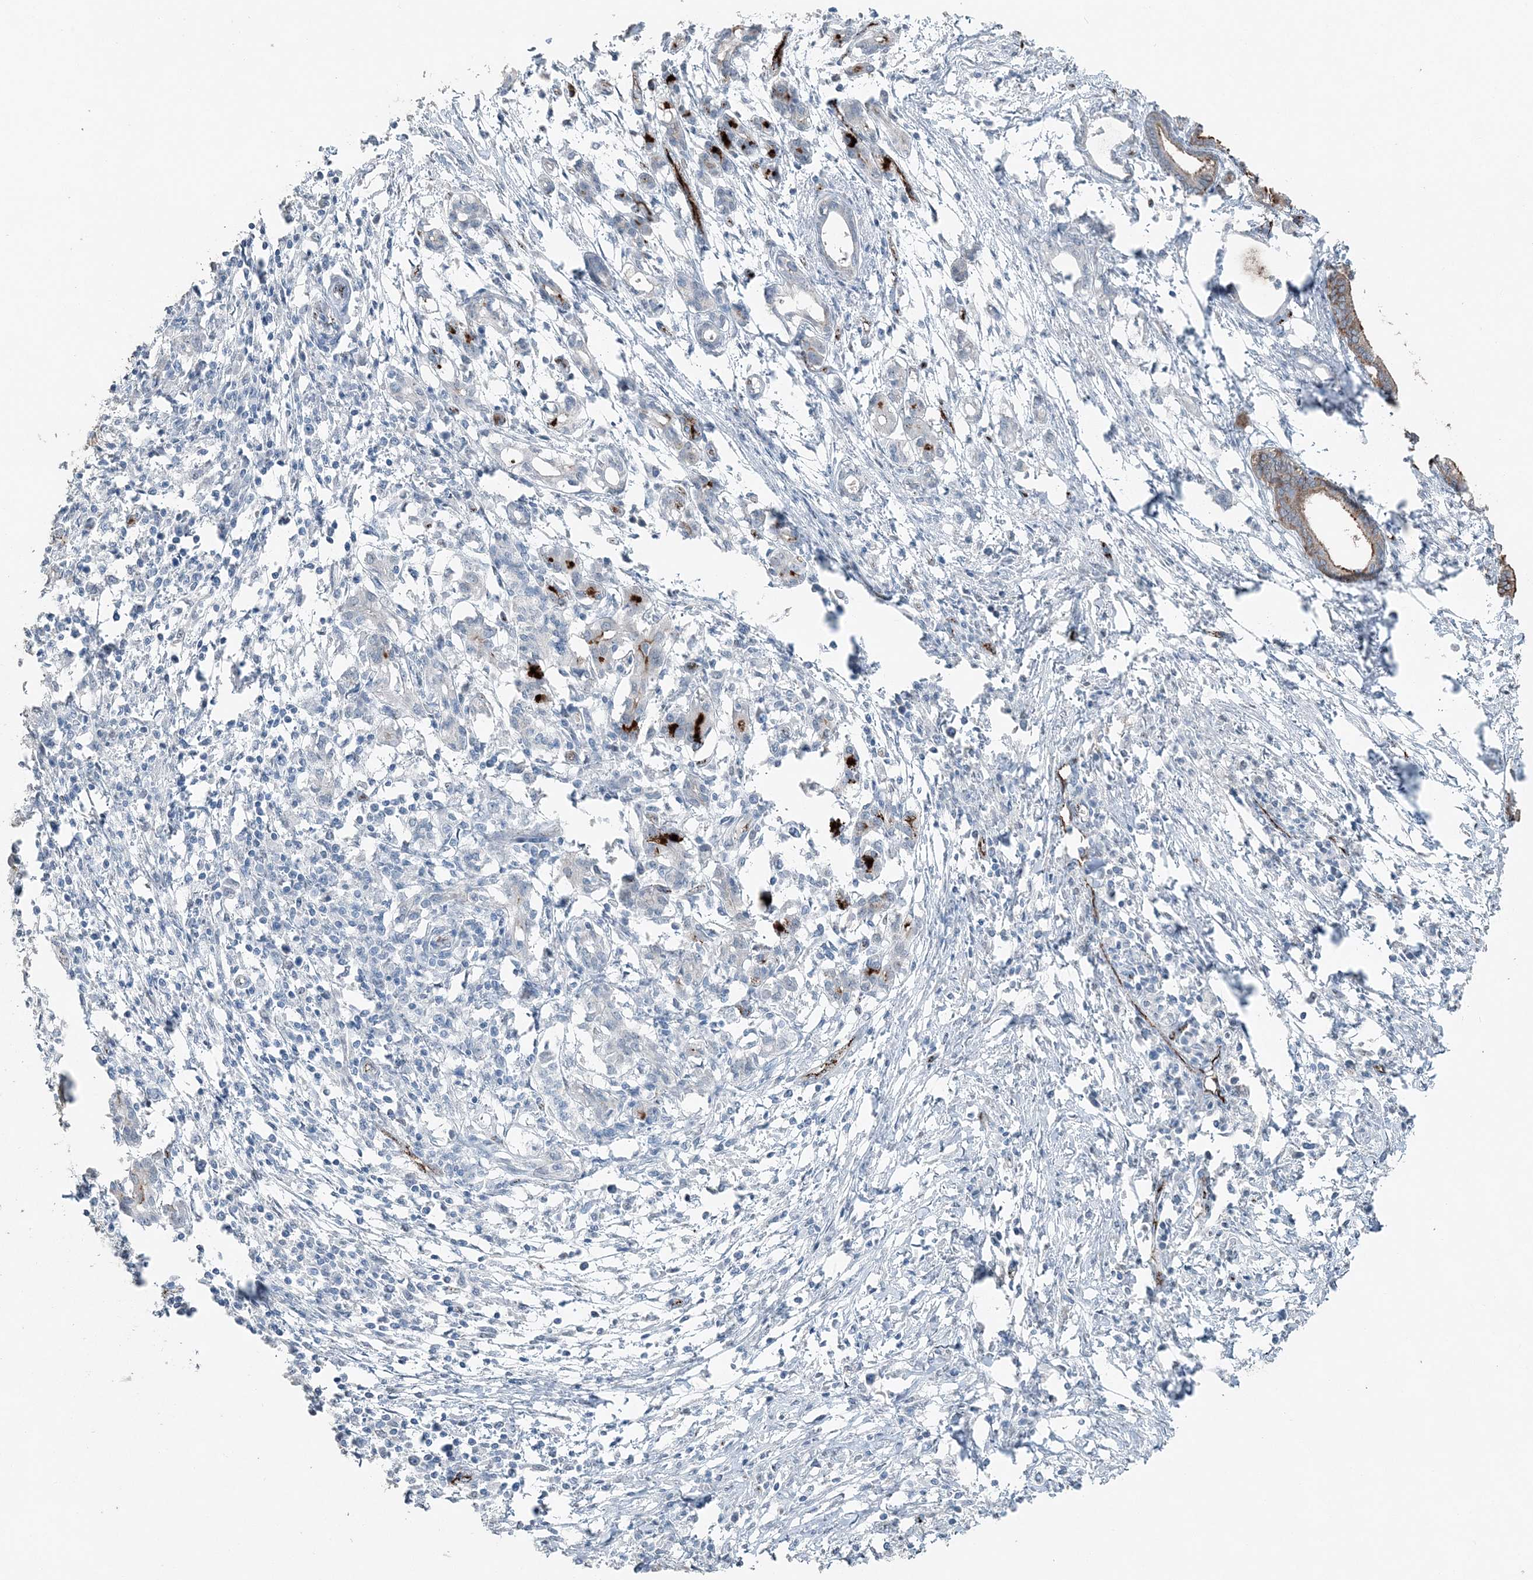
{"staining": {"intensity": "negative", "quantity": "none", "location": "none"}, "tissue": "pancreatic cancer", "cell_type": "Tumor cells", "image_type": "cancer", "snomed": [{"axis": "morphology", "description": "Adenocarcinoma, NOS"}, {"axis": "topography", "description": "Pancreas"}], "caption": "Immunohistochemistry photomicrograph of pancreatic adenocarcinoma stained for a protein (brown), which shows no staining in tumor cells. The staining is performed using DAB brown chromogen with nuclei counter-stained in using hematoxylin.", "gene": "ELOVL7", "patient": {"sex": "female", "age": 55}}